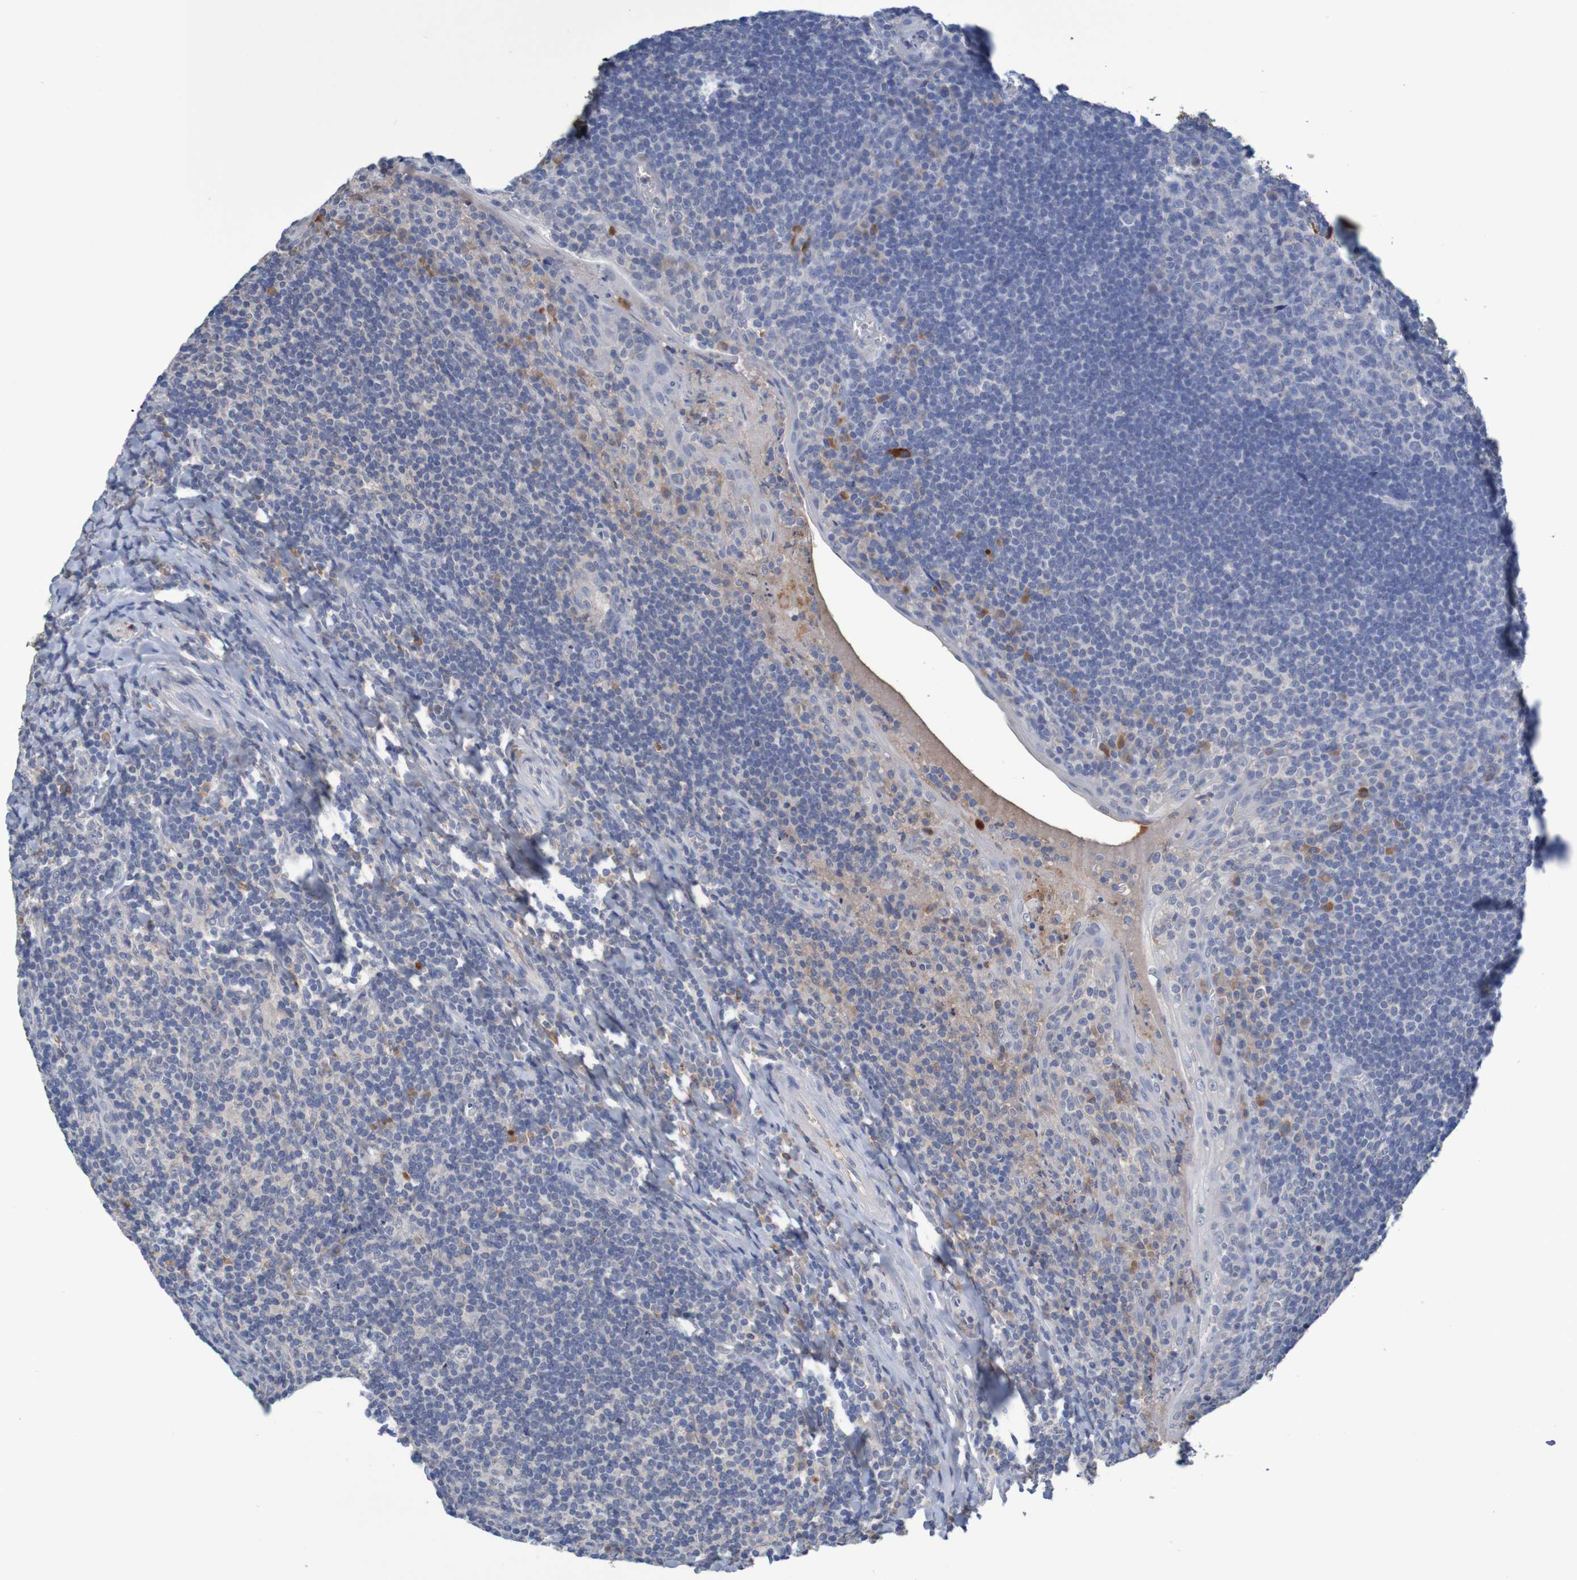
{"staining": {"intensity": "weak", "quantity": "25%-75%", "location": "cytoplasmic/membranous"}, "tissue": "tonsil", "cell_type": "Germinal center cells", "image_type": "normal", "snomed": [{"axis": "morphology", "description": "Normal tissue, NOS"}, {"axis": "topography", "description": "Tonsil"}], "caption": "Protein staining exhibits weak cytoplasmic/membranous positivity in approximately 25%-75% of germinal center cells in unremarkable tonsil. Nuclei are stained in blue.", "gene": "LTA", "patient": {"sex": "male", "age": 37}}